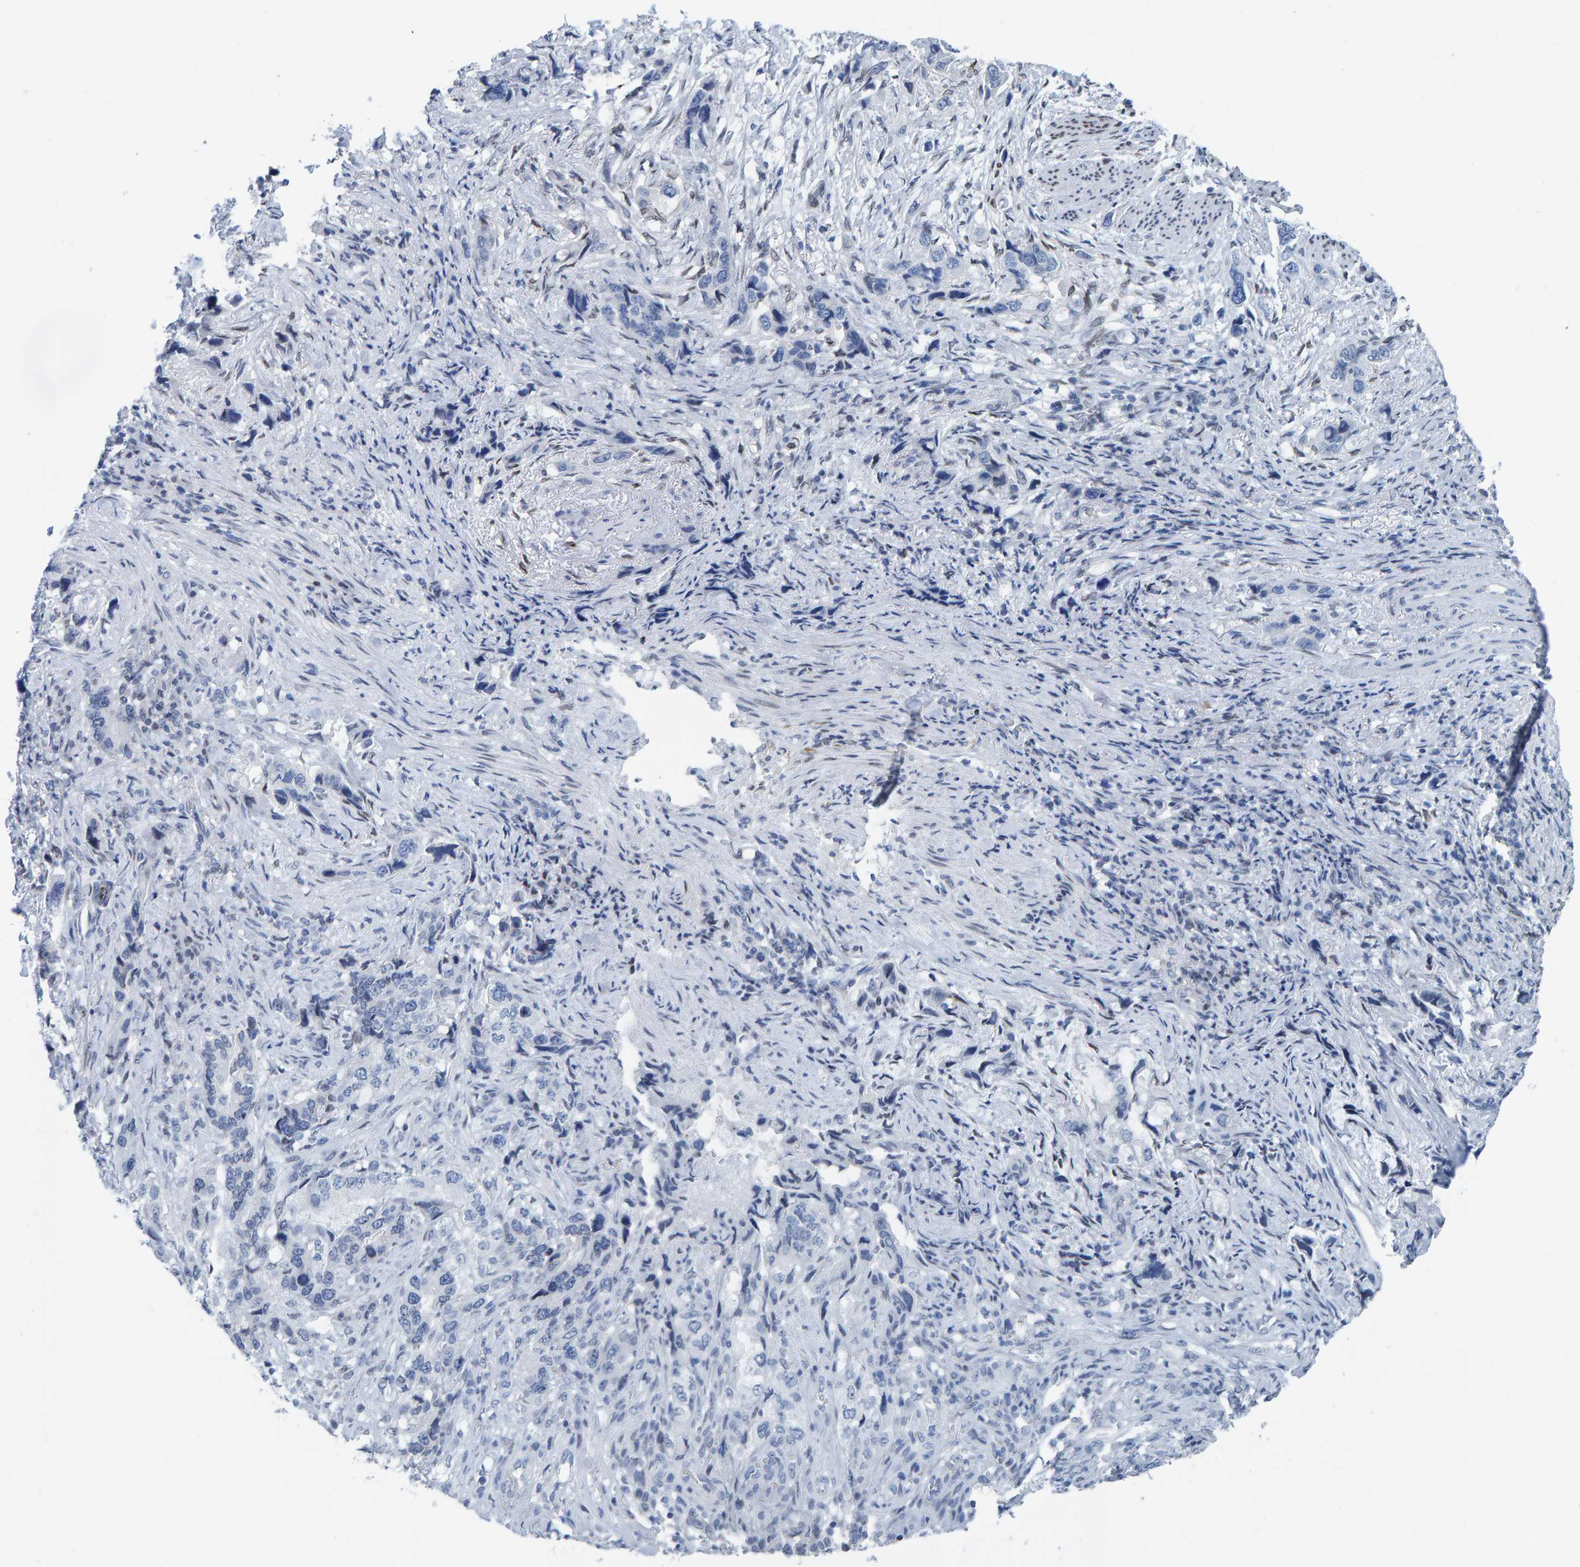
{"staining": {"intensity": "negative", "quantity": "none", "location": "none"}, "tissue": "stomach cancer", "cell_type": "Tumor cells", "image_type": "cancer", "snomed": [{"axis": "morphology", "description": "Adenocarcinoma, NOS"}, {"axis": "topography", "description": "Stomach, lower"}], "caption": "Immunohistochemical staining of human stomach cancer (adenocarcinoma) exhibits no significant positivity in tumor cells. Brightfield microscopy of immunohistochemistry stained with DAB (3,3'-diaminobenzidine) (brown) and hematoxylin (blue), captured at high magnification.", "gene": "LMNB2", "patient": {"sex": "female", "age": 93}}